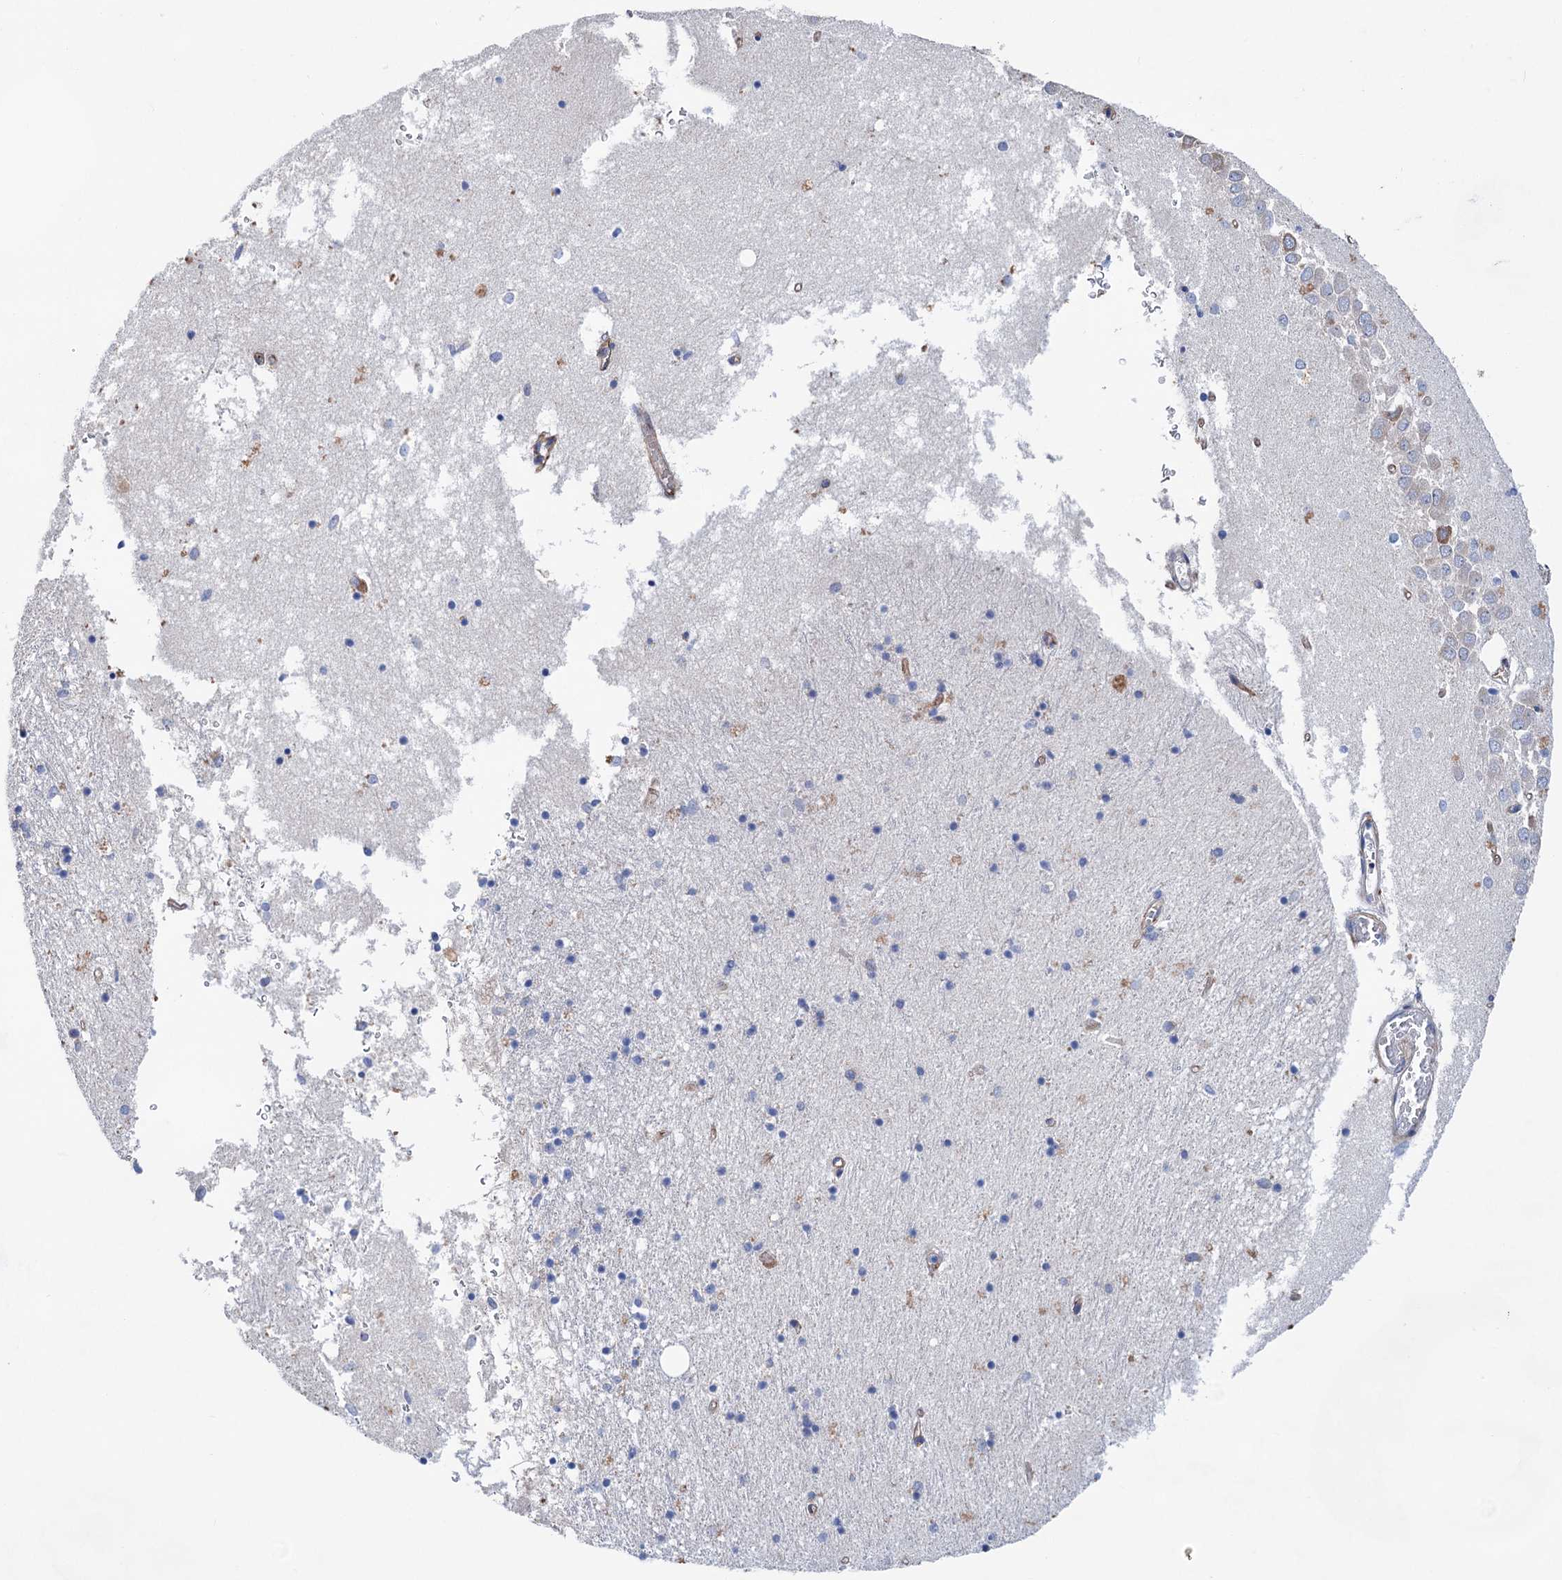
{"staining": {"intensity": "weak", "quantity": "<25%", "location": "cytoplasmic/membranous"}, "tissue": "hippocampus", "cell_type": "Glial cells", "image_type": "normal", "snomed": [{"axis": "morphology", "description": "Normal tissue, NOS"}, {"axis": "topography", "description": "Hippocampus"}], "caption": "An immunohistochemistry image of benign hippocampus is shown. There is no staining in glial cells of hippocampus.", "gene": "GPR155", "patient": {"sex": "male", "age": 70}}